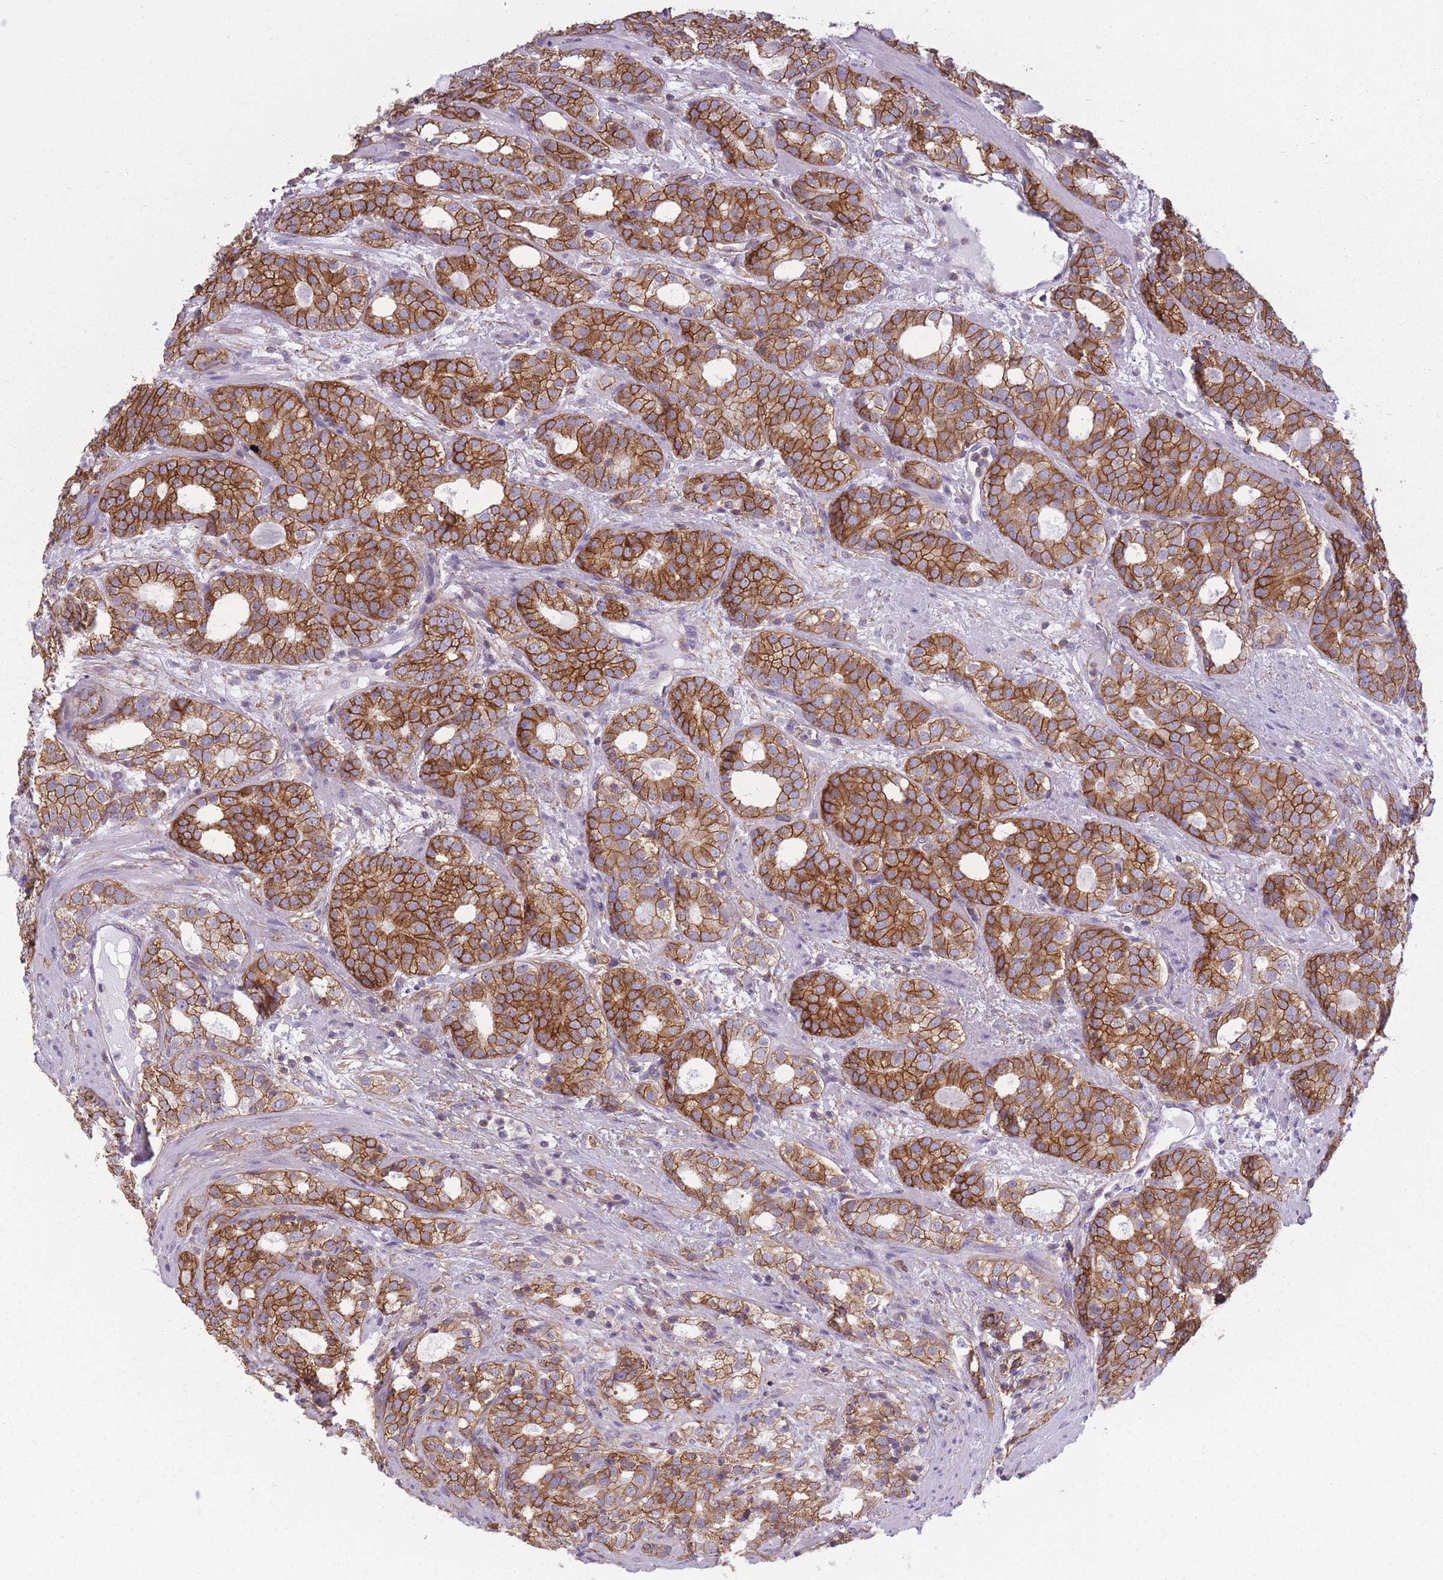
{"staining": {"intensity": "strong", "quantity": ">75%", "location": "cytoplasmic/membranous"}, "tissue": "prostate cancer", "cell_type": "Tumor cells", "image_type": "cancer", "snomed": [{"axis": "morphology", "description": "Adenocarcinoma, High grade"}, {"axis": "topography", "description": "Prostate"}], "caption": "A histopathology image of prostate high-grade adenocarcinoma stained for a protein shows strong cytoplasmic/membranous brown staining in tumor cells.", "gene": "ADD1", "patient": {"sex": "male", "age": 64}}